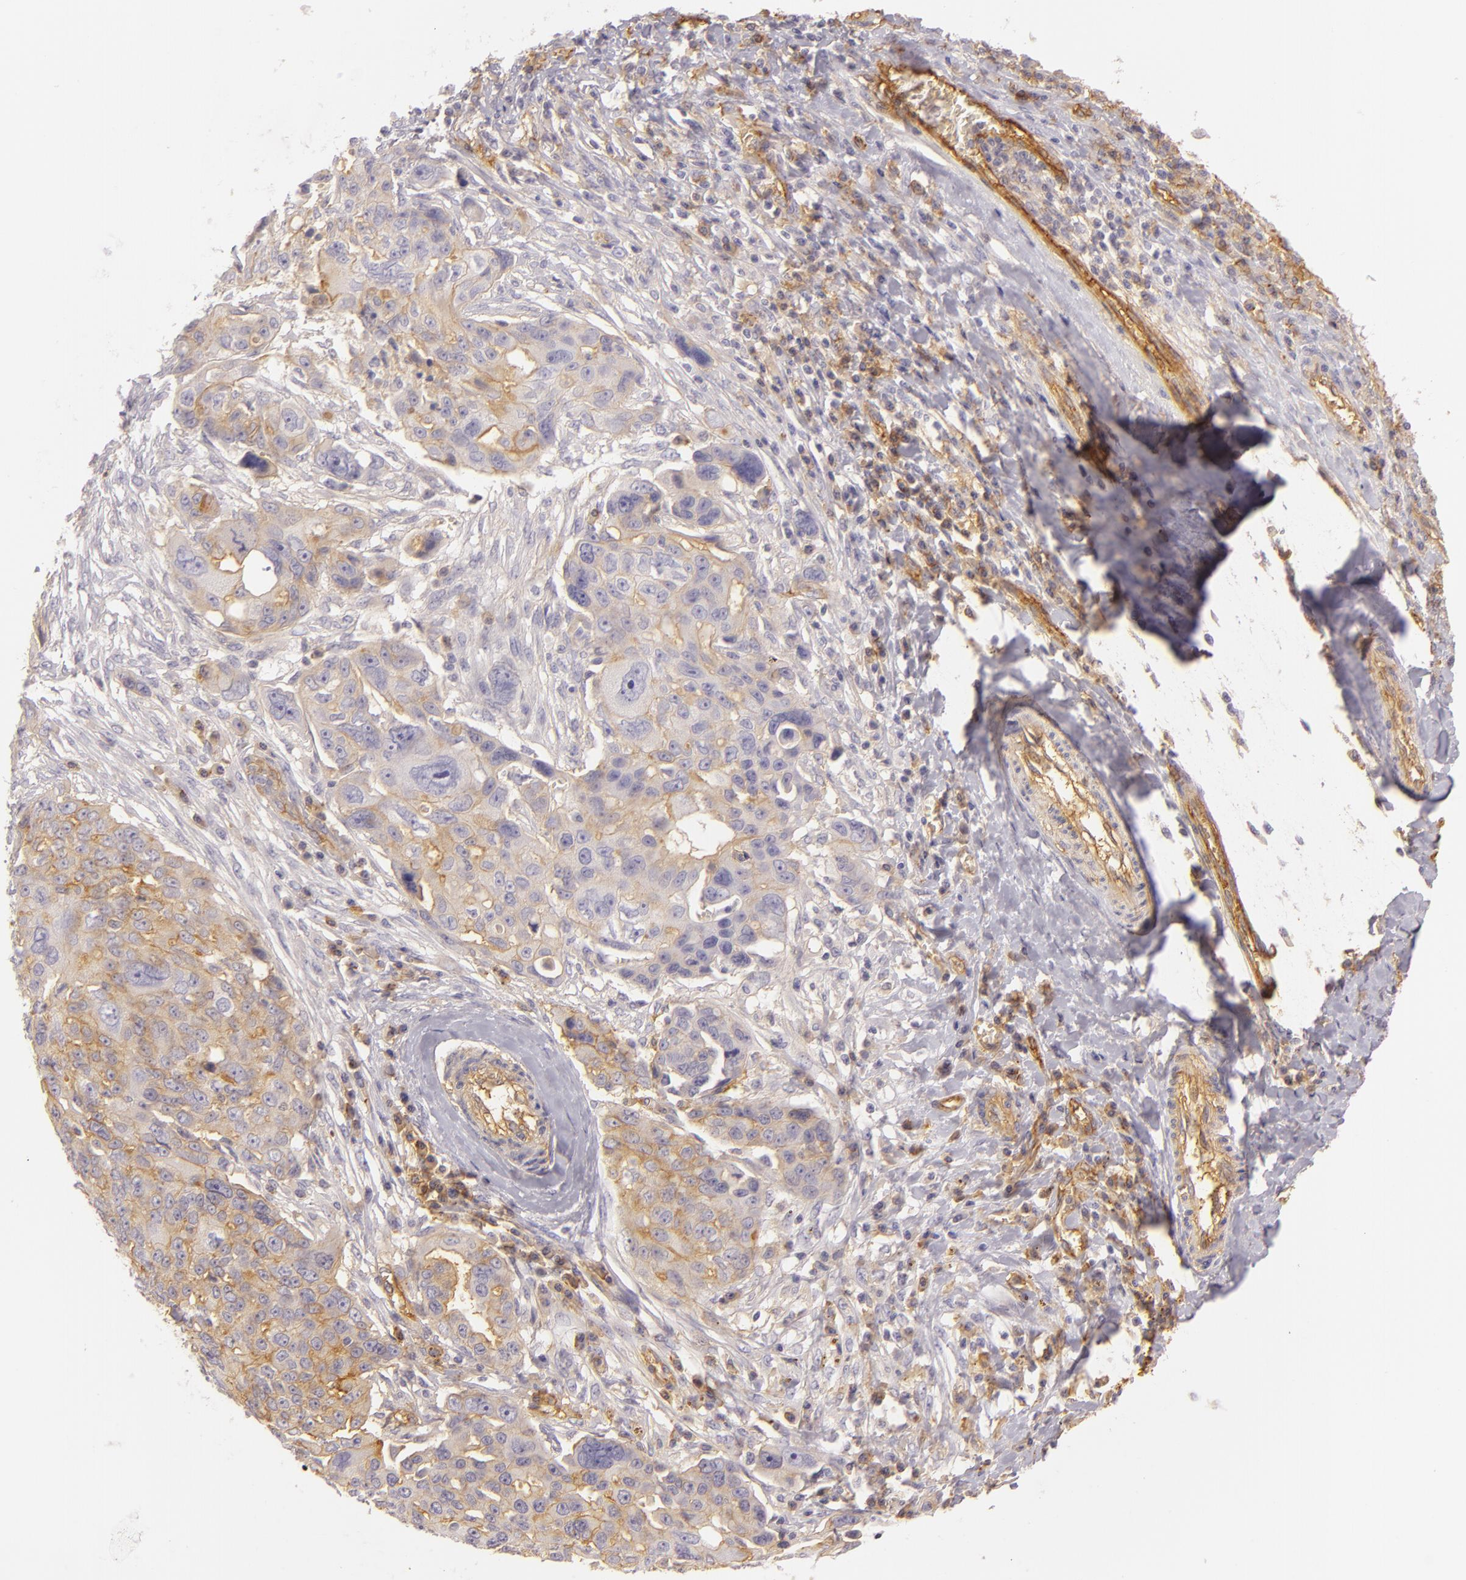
{"staining": {"intensity": "weak", "quantity": "25%-75%", "location": "cytoplasmic/membranous"}, "tissue": "ovarian cancer", "cell_type": "Tumor cells", "image_type": "cancer", "snomed": [{"axis": "morphology", "description": "Carcinoma, endometroid"}, {"axis": "topography", "description": "Ovary"}], "caption": "The photomicrograph exhibits immunohistochemical staining of endometroid carcinoma (ovarian). There is weak cytoplasmic/membranous expression is present in approximately 25%-75% of tumor cells.", "gene": "CD59", "patient": {"sex": "female", "age": 75}}